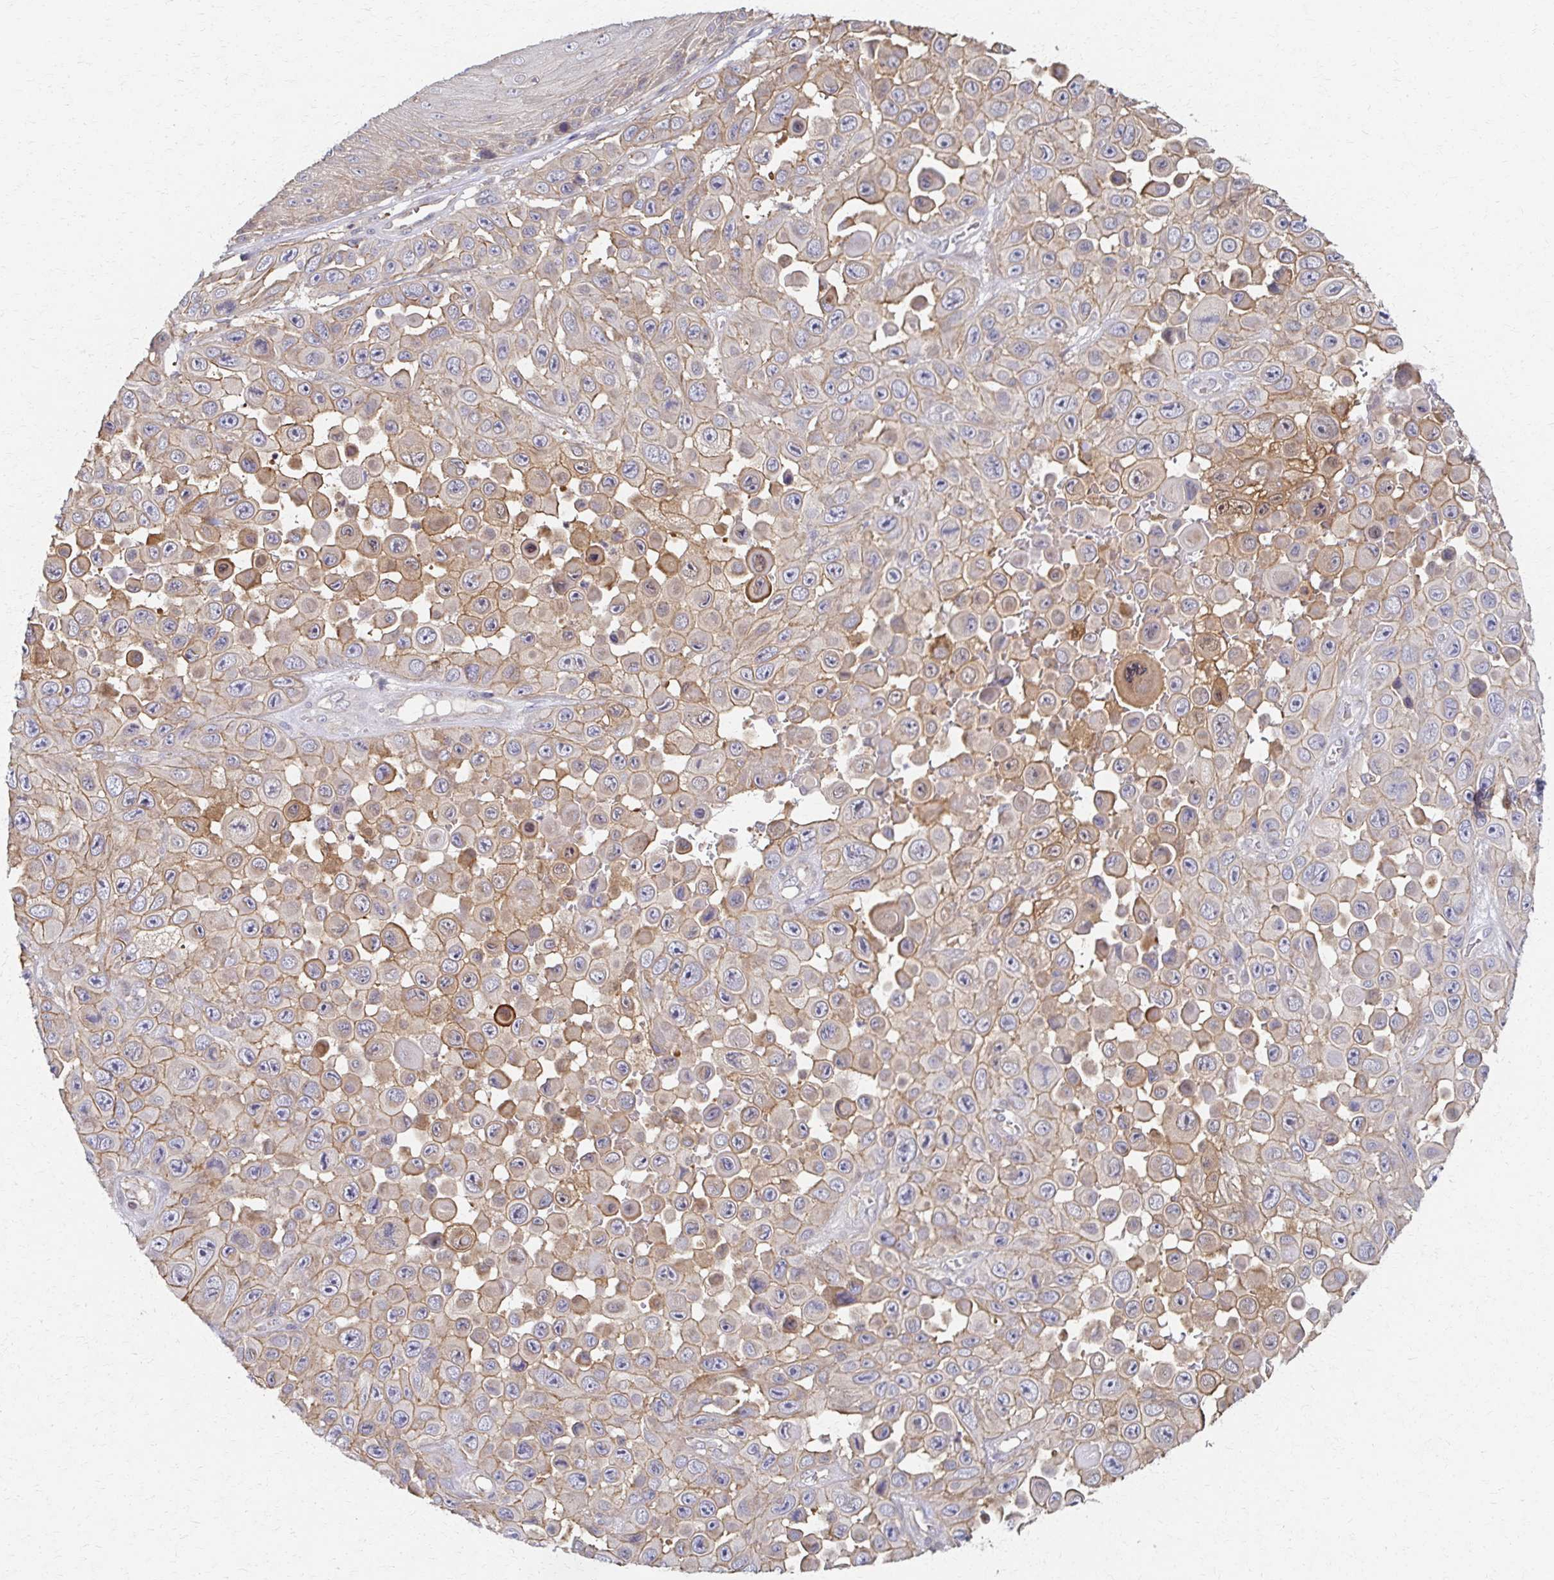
{"staining": {"intensity": "moderate", "quantity": "25%-75%", "location": "cytoplasmic/membranous"}, "tissue": "skin cancer", "cell_type": "Tumor cells", "image_type": "cancer", "snomed": [{"axis": "morphology", "description": "Squamous cell carcinoma, NOS"}, {"axis": "topography", "description": "Skin"}], "caption": "Tumor cells reveal medium levels of moderate cytoplasmic/membranous staining in about 25%-75% of cells in skin squamous cell carcinoma.", "gene": "EOLA2", "patient": {"sex": "male", "age": 81}}